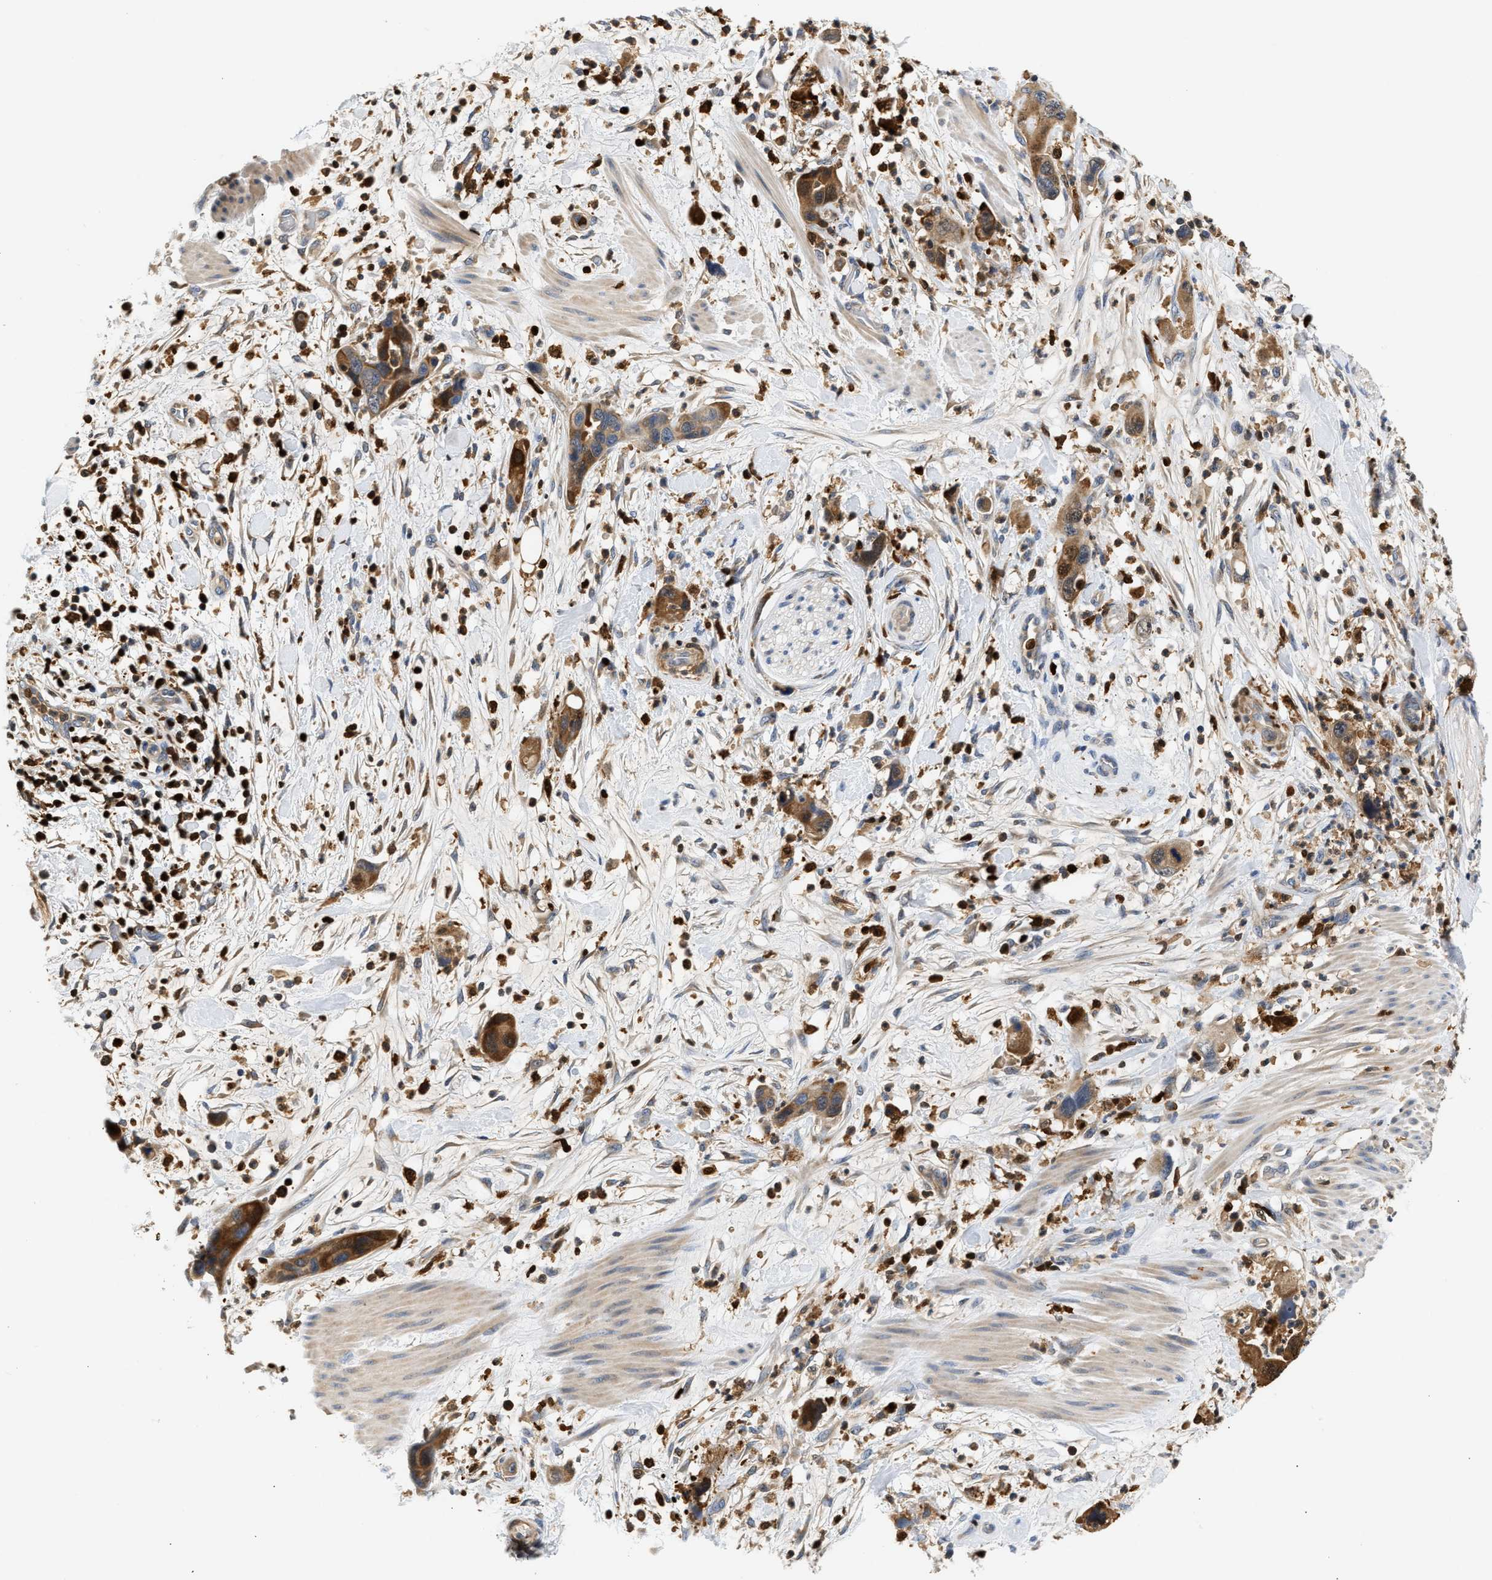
{"staining": {"intensity": "strong", "quantity": ">75%", "location": "cytoplasmic/membranous,nuclear"}, "tissue": "pancreatic cancer", "cell_type": "Tumor cells", "image_type": "cancer", "snomed": [{"axis": "morphology", "description": "Adenocarcinoma, NOS"}, {"axis": "topography", "description": "Pancreas"}], "caption": "Pancreatic cancer (adenocarcinoma) was stained to show a protein in brown. There is high levels of strong cytoplasmic/membranous and nuclear staining in approximately >75% of tumor cells. The protein of interest is stained brown, and the nuclei are stained in blue (DAB (3,3'-diaminobenzidine) IHC with brightfield microscopy, high magnification).", "gene": "SLIT2", "patient": {"sex": "female", "age": 71}}